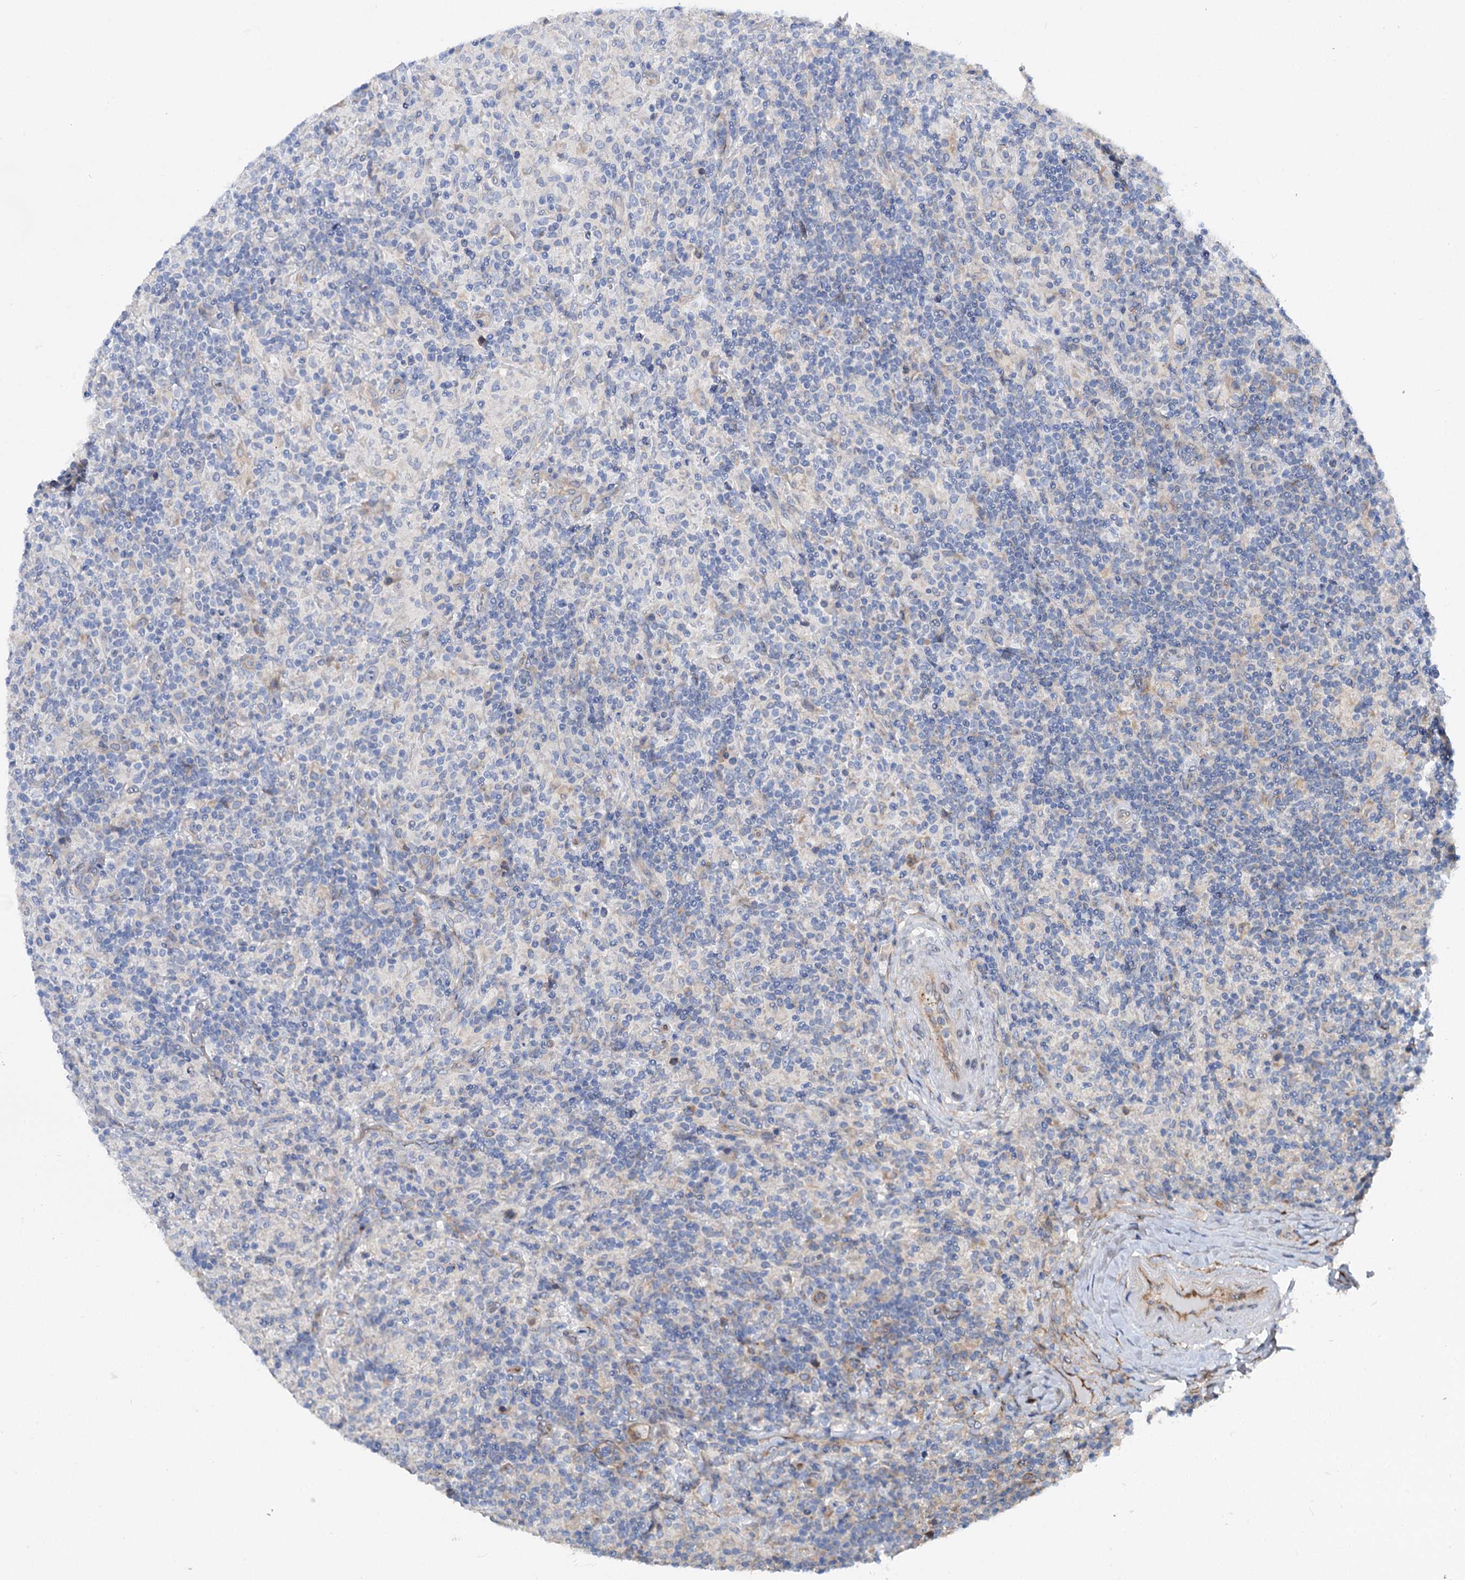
{"staining": {"intensity": "negative", "quantity": "none", "location": "none"}, "tissue": "lymphoma", "cell_type": "Tumor cells", "image_type": "cancer", "snomed": [{"axis": "morphology", "description": "Hodgkin's disease, NOS"}, {"axis": "topography", "description": "Lymph node"}], "caption": "Immunohistochemistry image of Hodgkin's disease stained for a protein (brown), which reveals no staining in tumor cells.", "gene": "PTDSS2", "patient": {"sex": "male", "age": 70}}